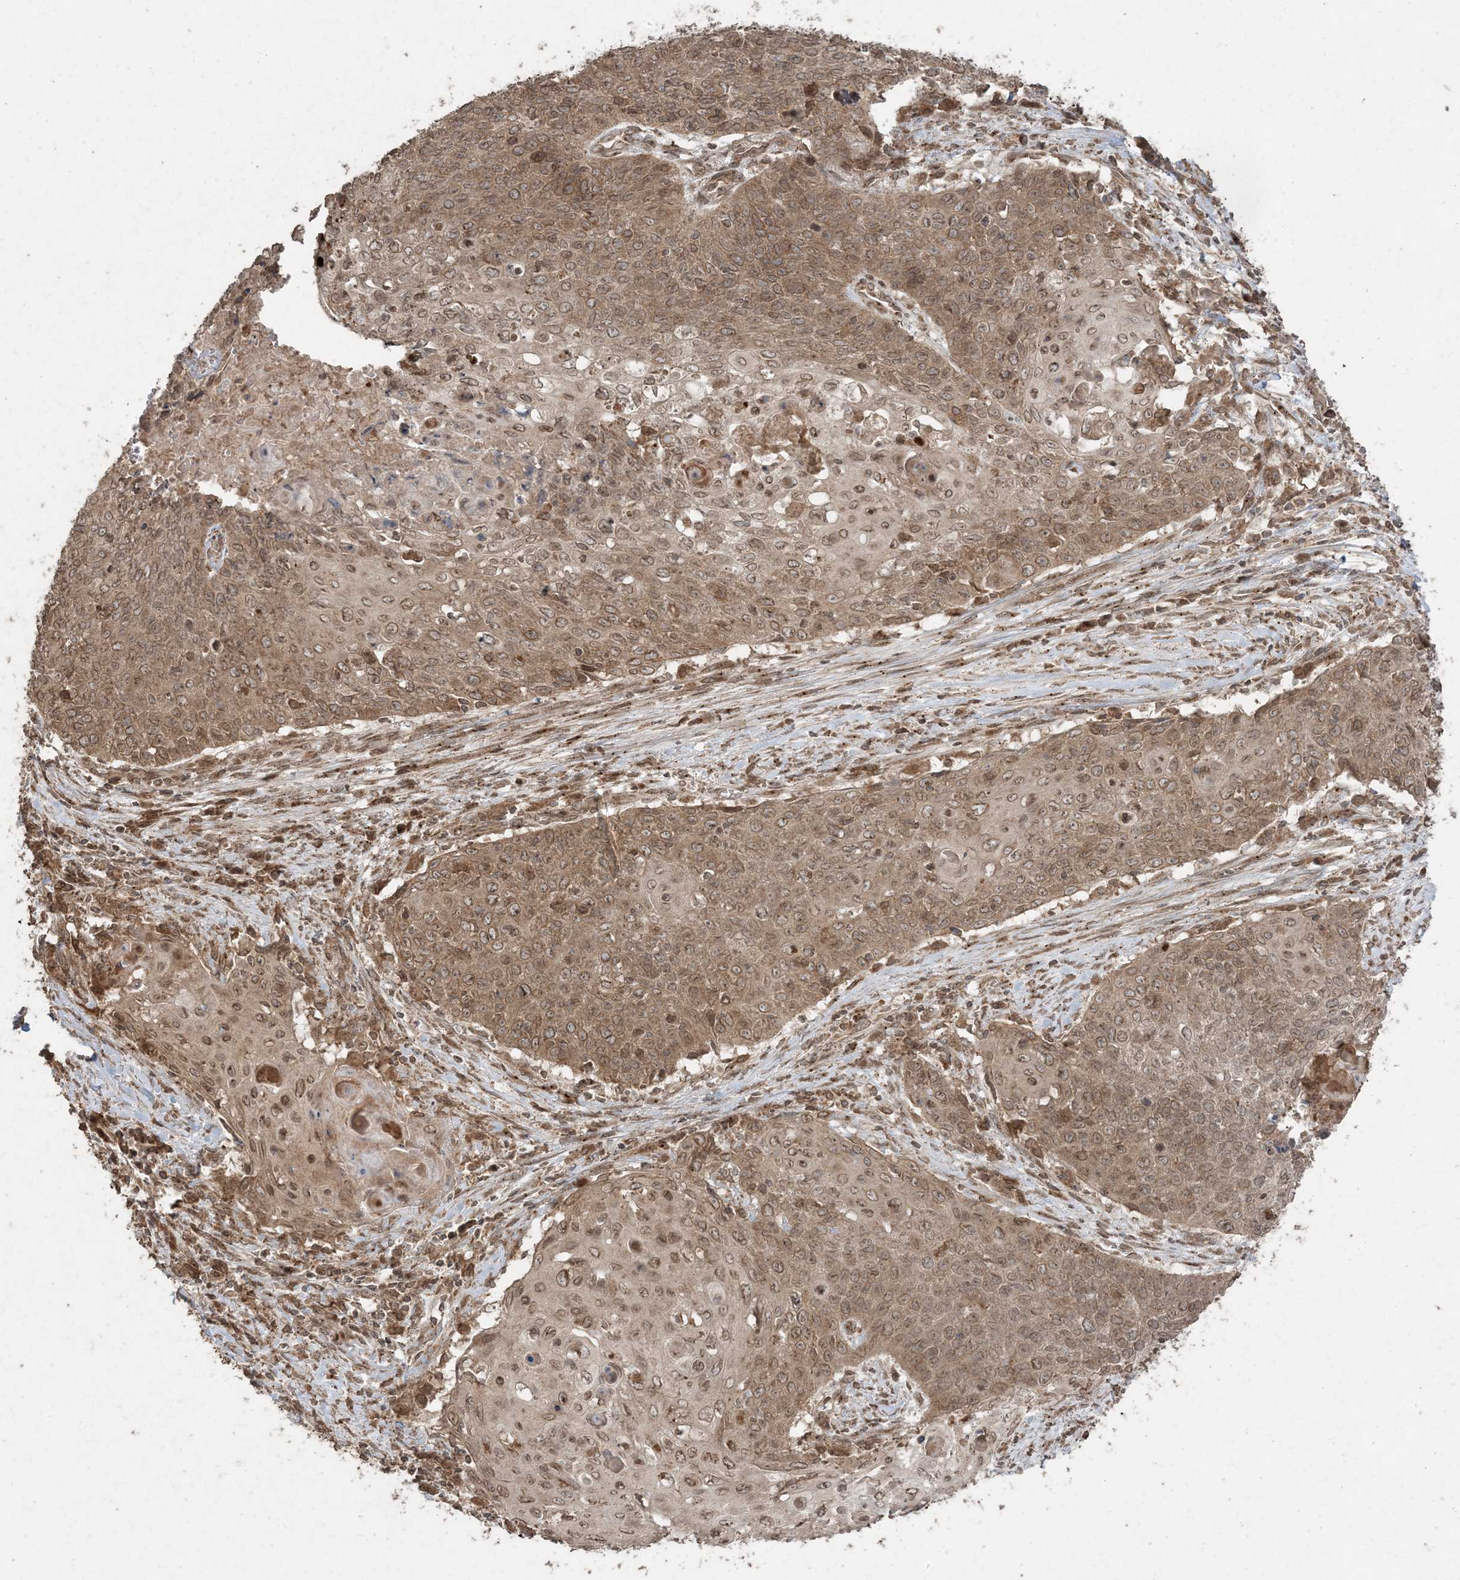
{"staining": {"intensity": "moderate", "quantity": ">75%", "location": "cytoplasmic/membranous,nuclear"}, "tissue": "cervical cancer", "cell_type": "Tumor cells", "image_type": "cancer", "snomed": [{"axis": "morphology", "description": "Squamous cell carcinoma, NOS"}, {"axis": "topography", "description": "Cervix"}], "caption": "Immunohistochemistry (IHC) staining of cervical squamous cell carcinoma, which reveals medium levels of moderate cytoplasmic/membranous and nuclear staining in approximately >75% of tumor cells indicating moderate cytoplasmic/membranous and nuclear protein staining. The staining was performed using DAB (3,3'-diaminobenzidine) (brown) for protein detection and nuclei were counterstained in hematoxylin (blue).", "gene": "DDX19B", "patient": {"sex": "female", "age": 39}}